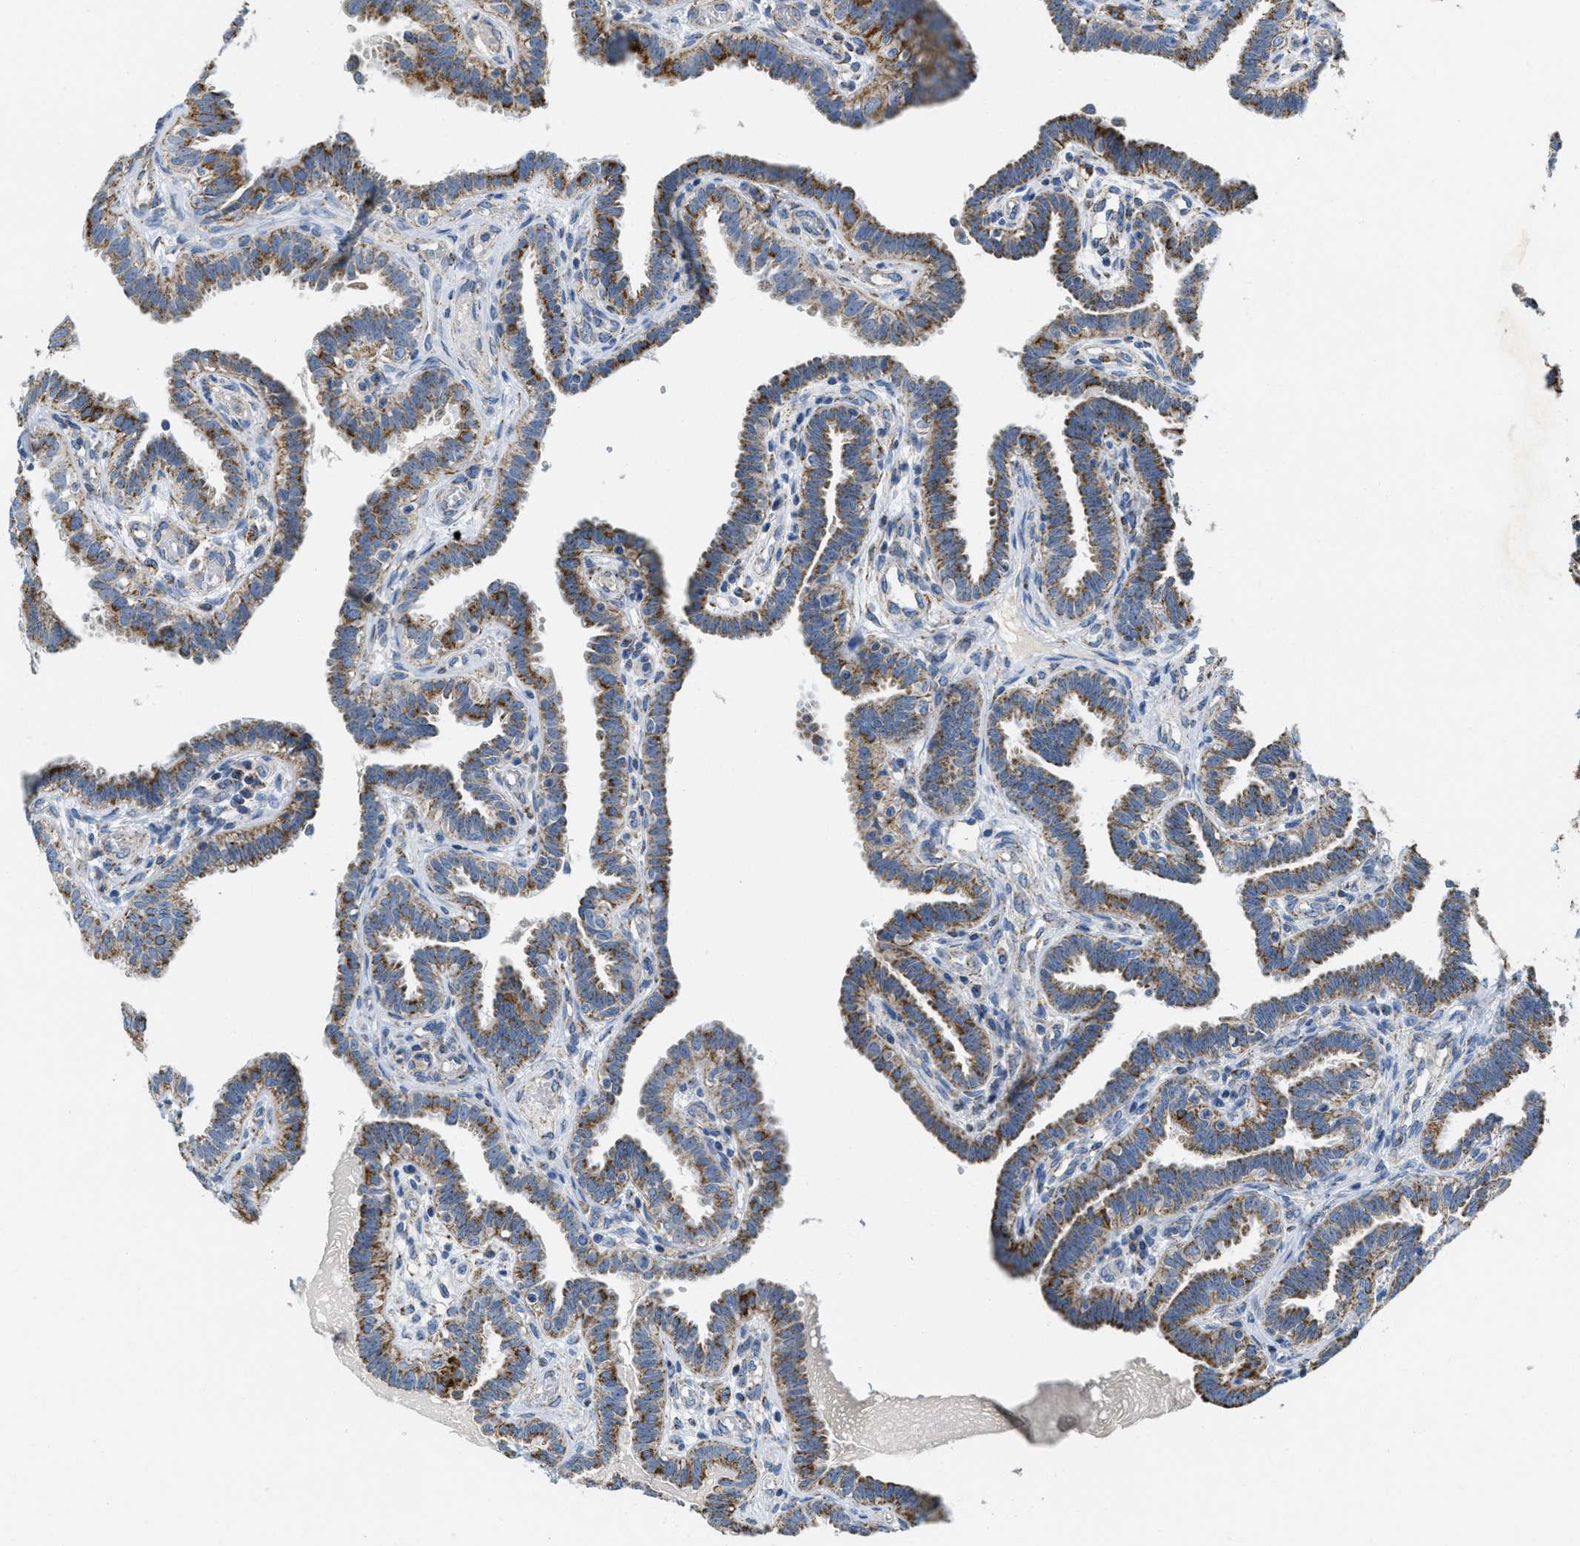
{"staining": {"intensity": "moderate", "quantity": ">75%", "location": "cytoplasmic/membranous"}, "tissue": "fallopian tube", "cell_type": "Glandular cells", "image_type": "normal", "snomed": [{"axis": "morphology", "description": "Normal tissue, NOS"}, {"axis": "topography", "description": "Fallopian tube"}, {"axis": "topography", "description": "Placenta"}], "caption": "The image reveals staining of benign fallopian tube, revealing moderate cytoplasmic/membranous protein staining (brown color) within glandular cells. (DAB (3,3'-diaminobenzidine) = brown stain, brightfield microscopy at high magnification).", "gene": "KCNJ5", "patient": {"sex": "female", "age": 34}}